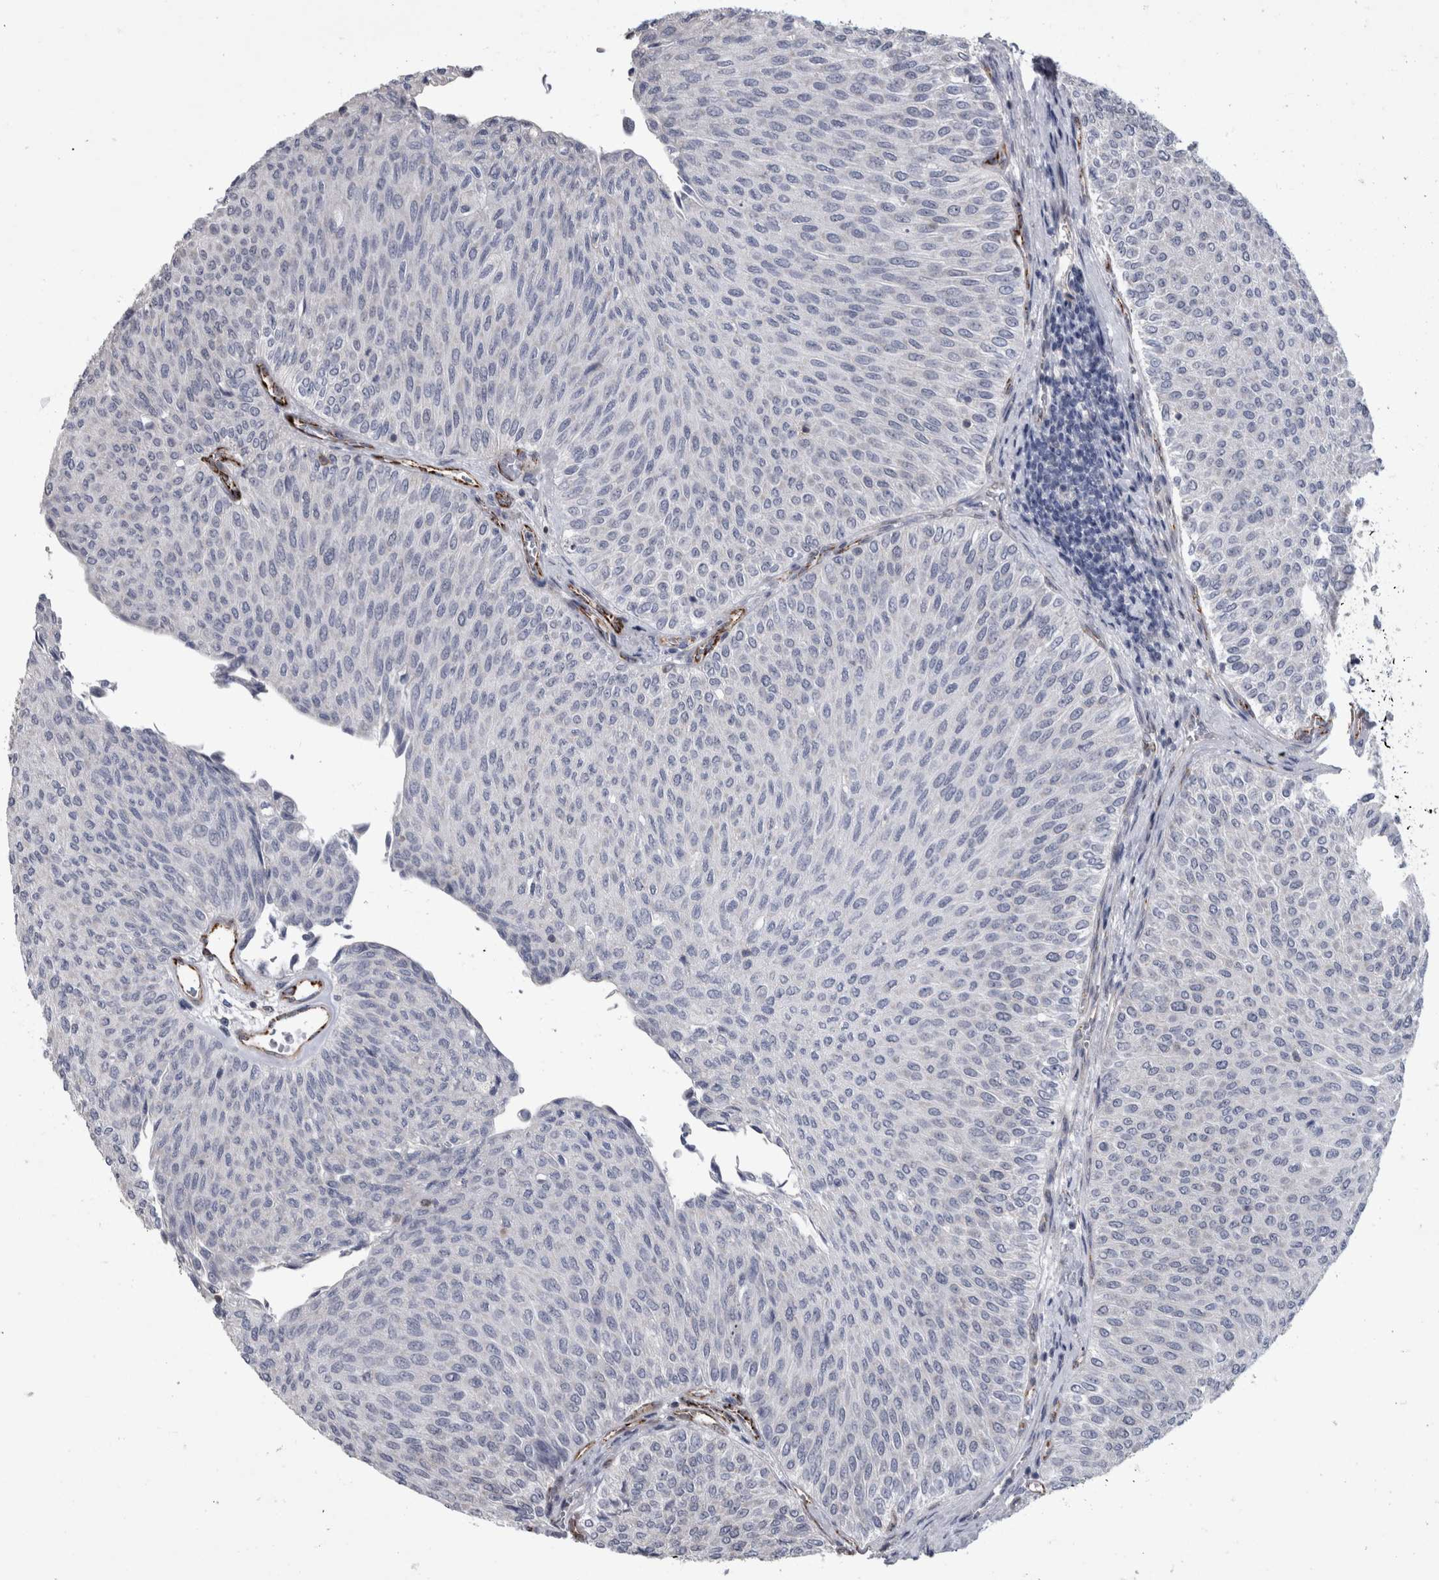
{"staining": {"intensity": "negative", "quantity": "none", "location": "none"}, "tissue": "urothelial cancer", "cell_type": "Tumor cells", "image_type": "cancer", "snomed": [{"axis": "morphology", "description": "Urothelial carcinoma, Low grade"}, {"axis": "topography", "description": "Urinary bladder"}], "caption": "There is no significant expression in tumor cells of urothelial cancer.", "gene": "ACOT7", "patient": {"sex": "male", "age": 78}}